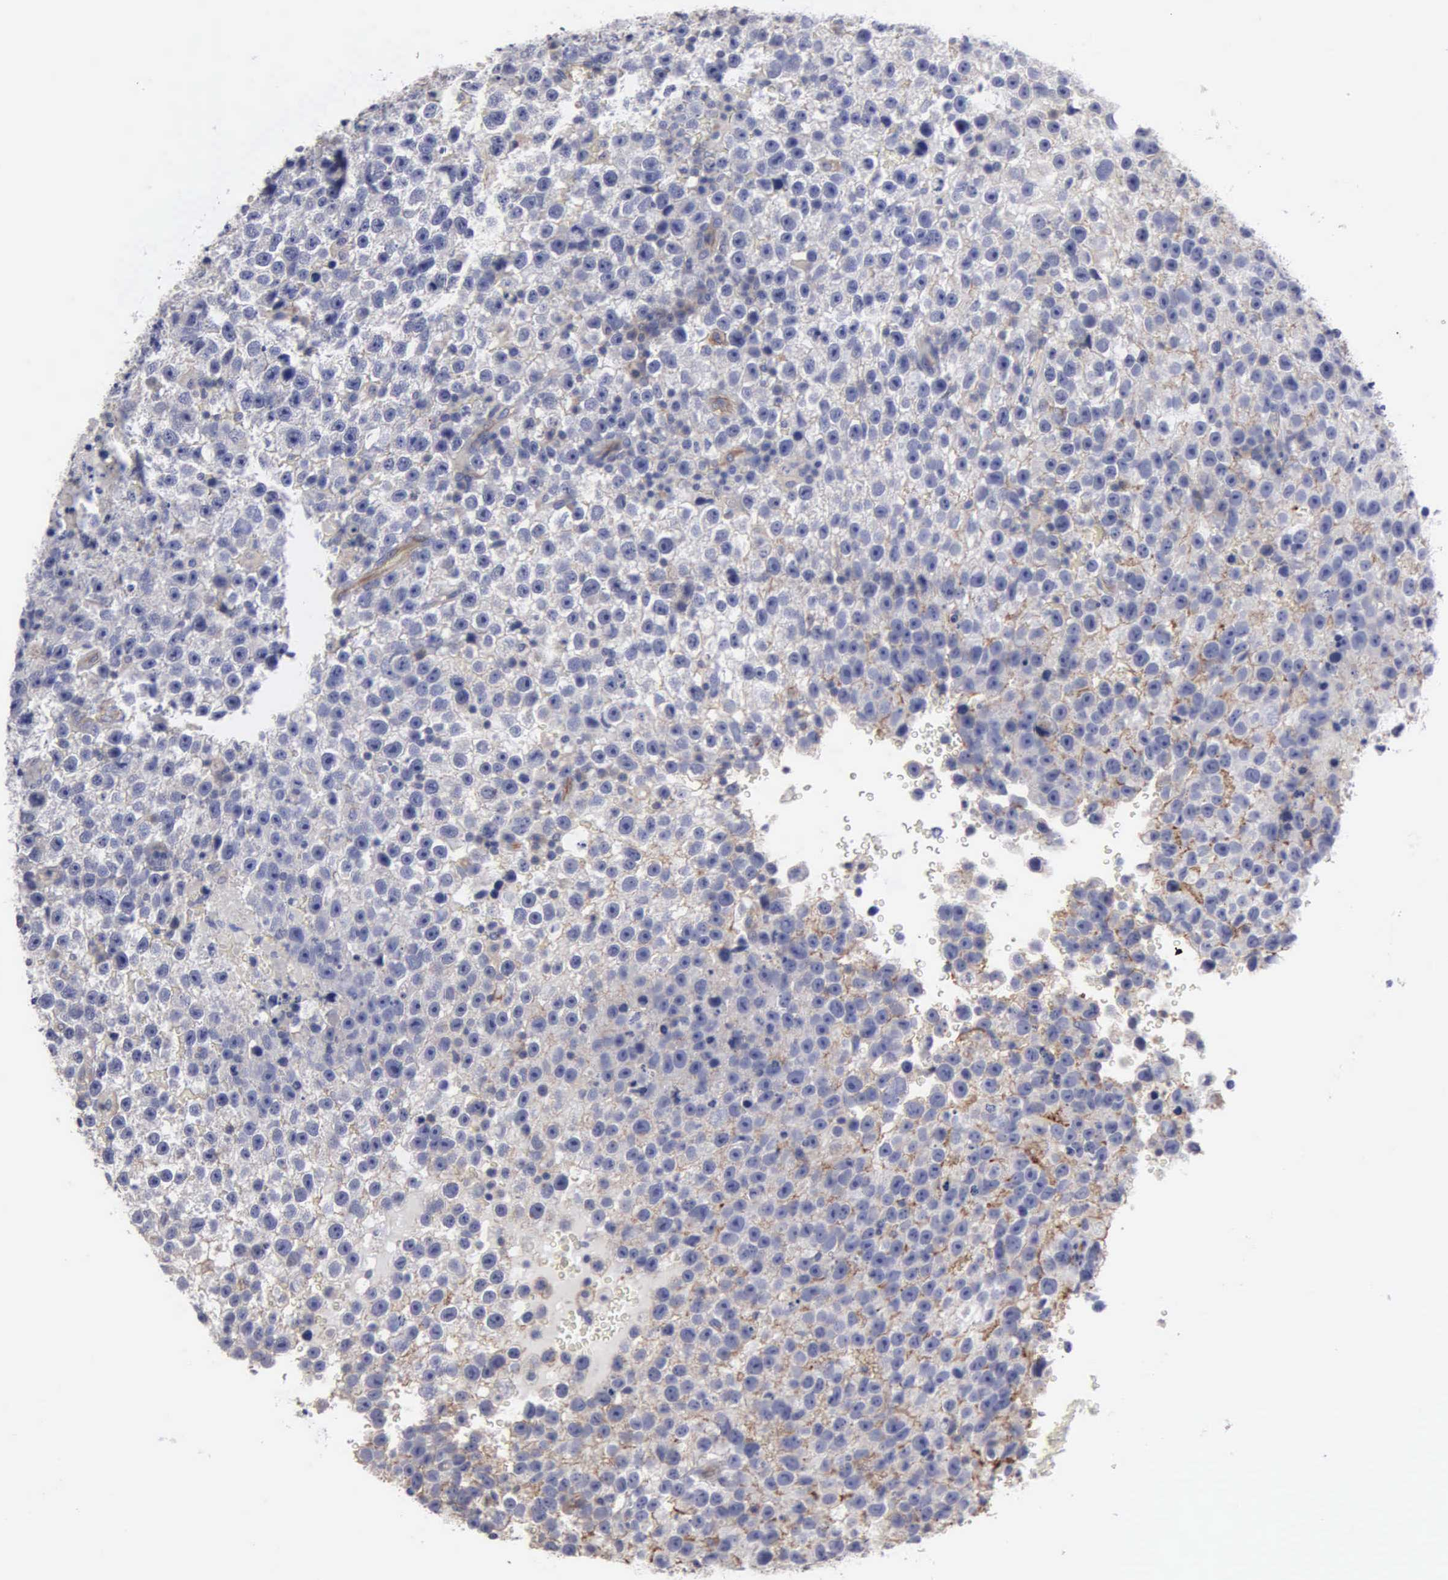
{"staining": {"intensity": "weak", "quantity": "<25%", "location": "cytoplasmic/membranous"}, "tissue": "testis cancer", "cell_type": "Tumor cells", "image_type": "cancer", "snomed": [{"axis": "morphology", "description": "Seminoma, NOS"}, {"axis": "topography", "description": "Testis"}], "caption": "Immunohistochemical staining of testis cancer displays no significant expression in tumor cells.", "gene": "RDX", "patient": {"sex": "male", "age": 33}}